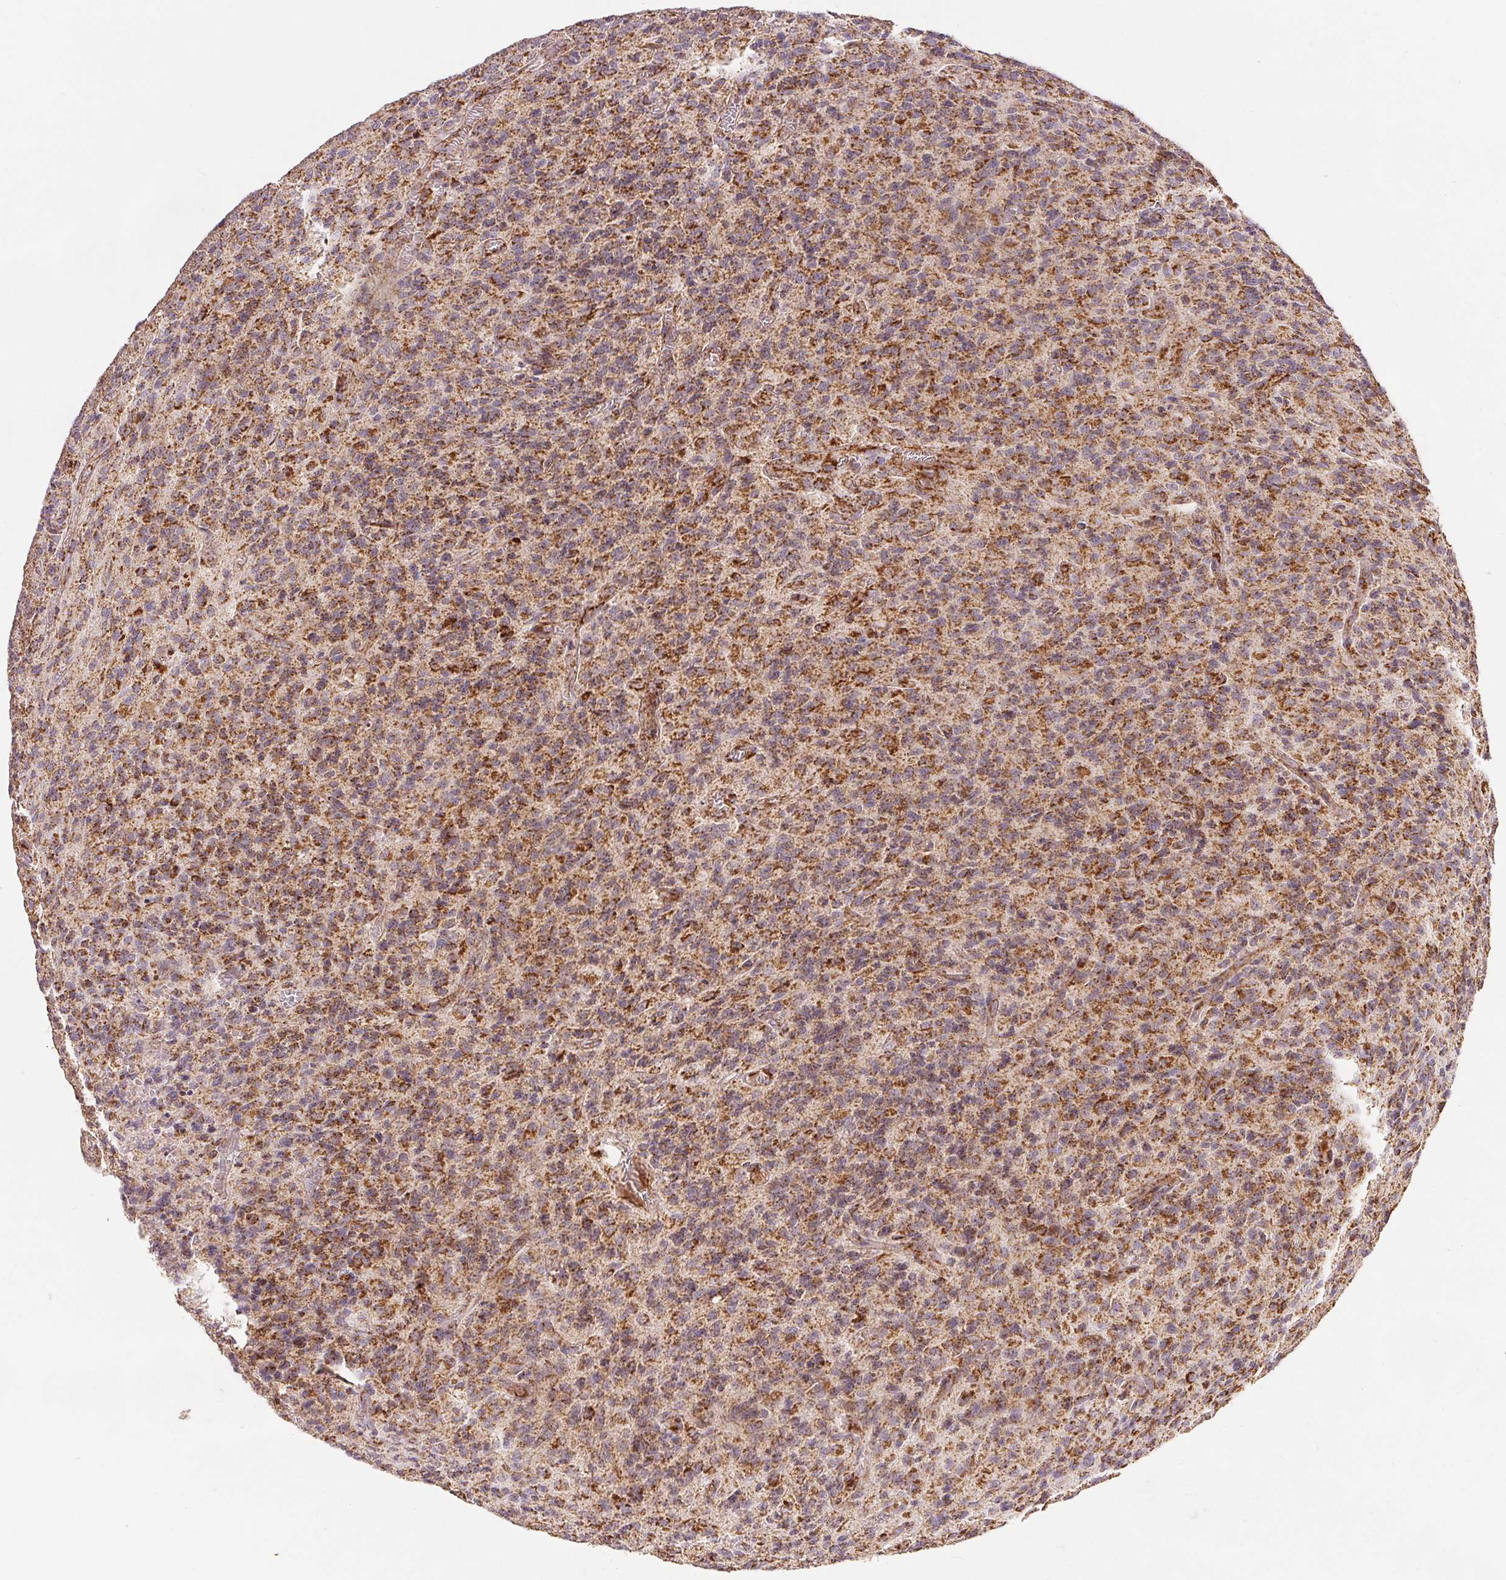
{"staining": {"intensity": "moderate", "quantity": ">75%", "location": "cytoplasmic/membranous"}, "tissue": "glioma", "cell_type": "Tumor cells", "image_type": "cancer", "snomed": [{"axis": "morphology", "description": "Glioma, malignant, High grade"}, {"axis": "topography", "description": "Brain"}], "caption": "Immunohistochemical staining of human glioma exhibits moderate cytoplasmic/membranous protein expression in approximately >75% of tumor cells. (Stains: DAB (3,3'-diaminobenzidine) in brown, nuclei in blue, Microscopy: brightfield microscopy at high magnification).", "gene": "SDHB", "patient": {"sex": "male", "age": 76}}